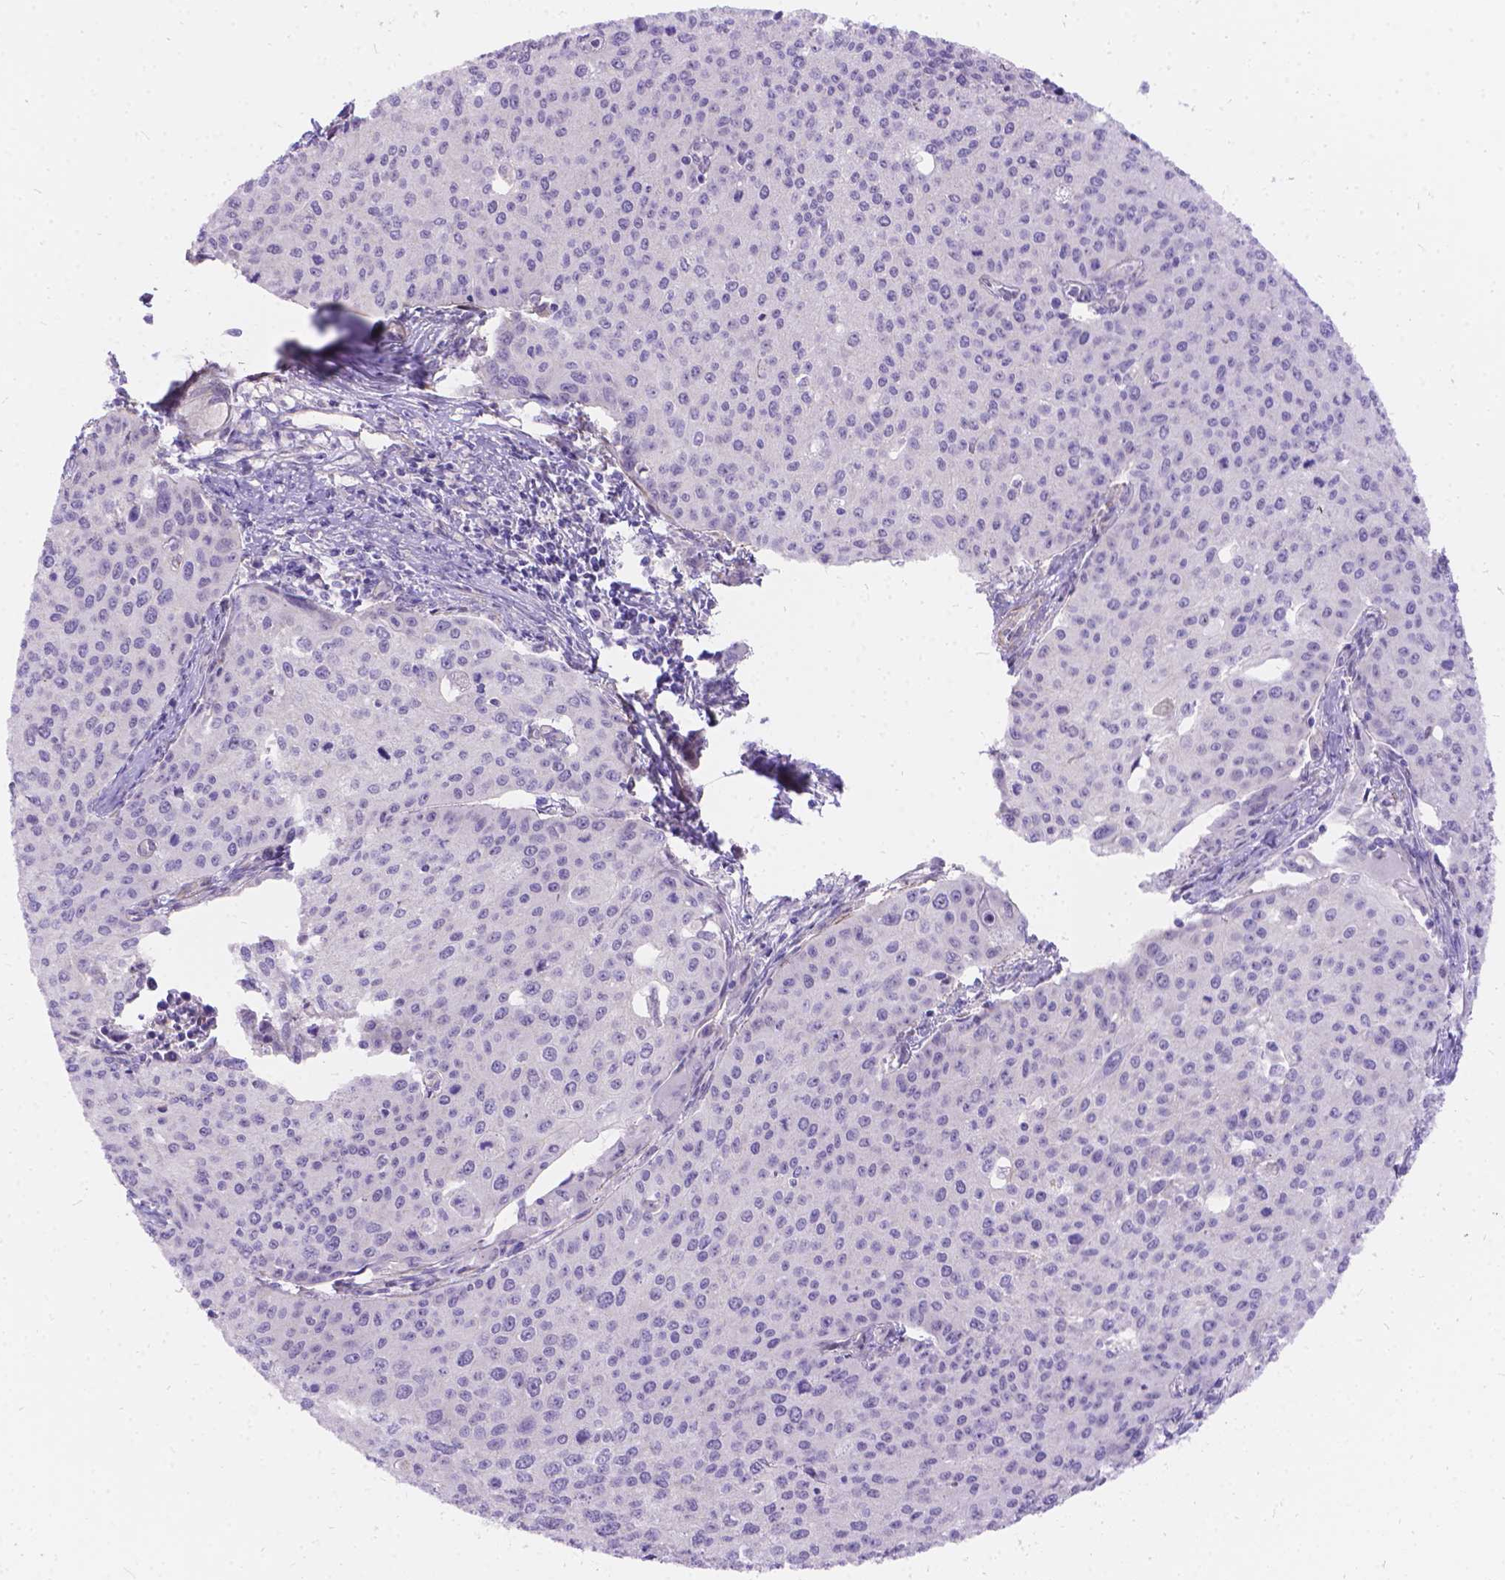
{"staining": {"intensity": "negative", "quantity": "none", "location": "none"}, "tissue": "cervical cancer", "cell_type": "Tumor cells", "image_type": "cancer", "snomed": [{"axis": "morphology", "description": "Squamous cell carcinoma, NOS"}, {"axis": "topography", "description": "Cervix"}], "caption": "Immunohistochemistry (IHC) image of squamous cell carcinoma (cervical) stained for a protein (brown), which displays no staining in tumor cells.", "gene": "PALS1", "patient": {"sex": "female", "age": 38}}